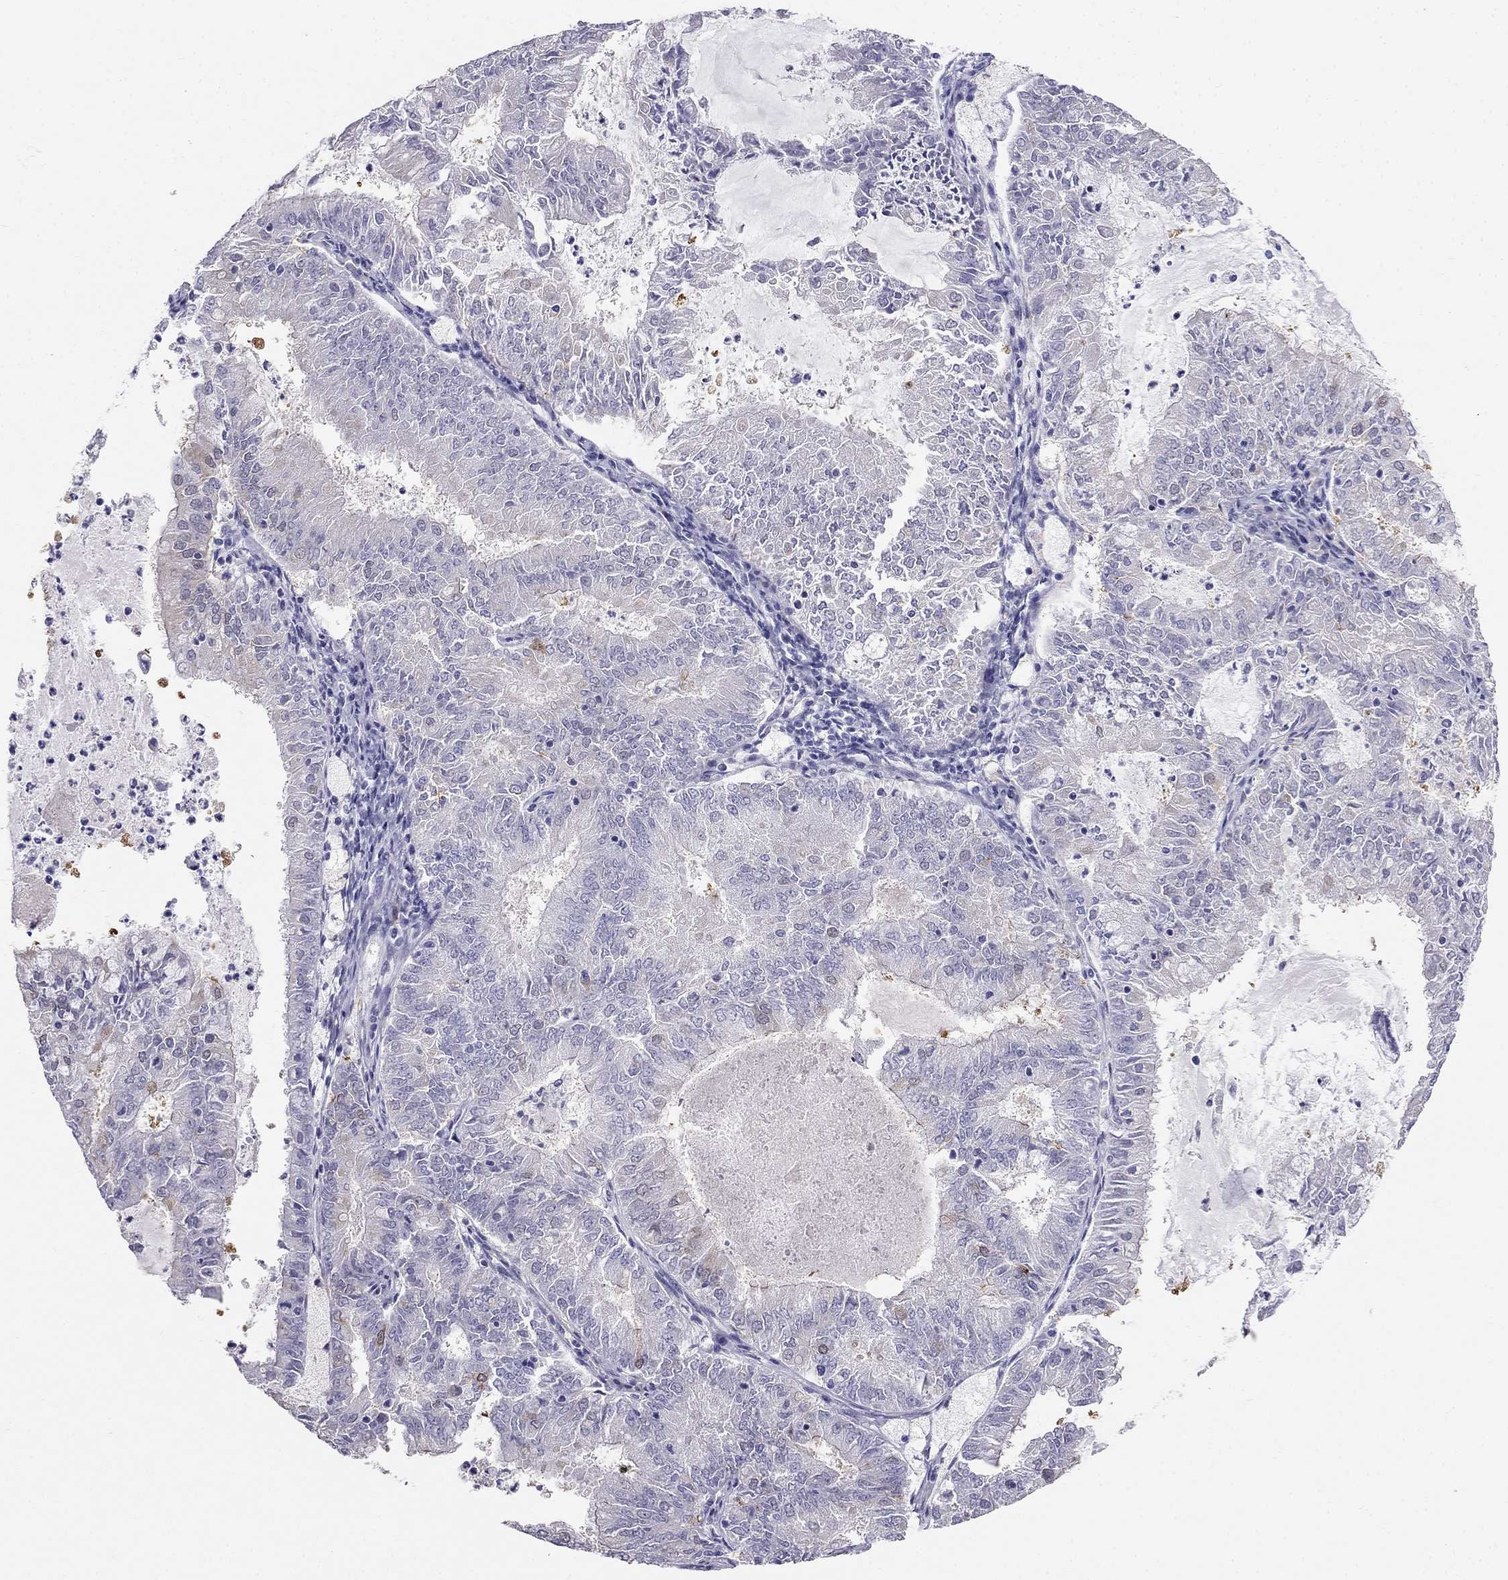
{"staining": {"intensity": "weak", "quantity": "<25%", "location": "cytoplasmic/membranous"}, "tissue": "endometrial cancer", "cell_type": "Tumor cells", "image_type": "cancer", "snomed": [{"axis": "morphology", "description": "Adenocarcinoma, NOS"}, {"axis": "topography", "description": "Endometrium"}], "caption": "IHC photomicrograph of neoplastic tissue: human endometrial cancer (adenocarcinoma) stained with DAB shows no significant protein expression in tumor cells.", "gene": "RFLNA", "patient": {"sex": "female", "age": 57}}